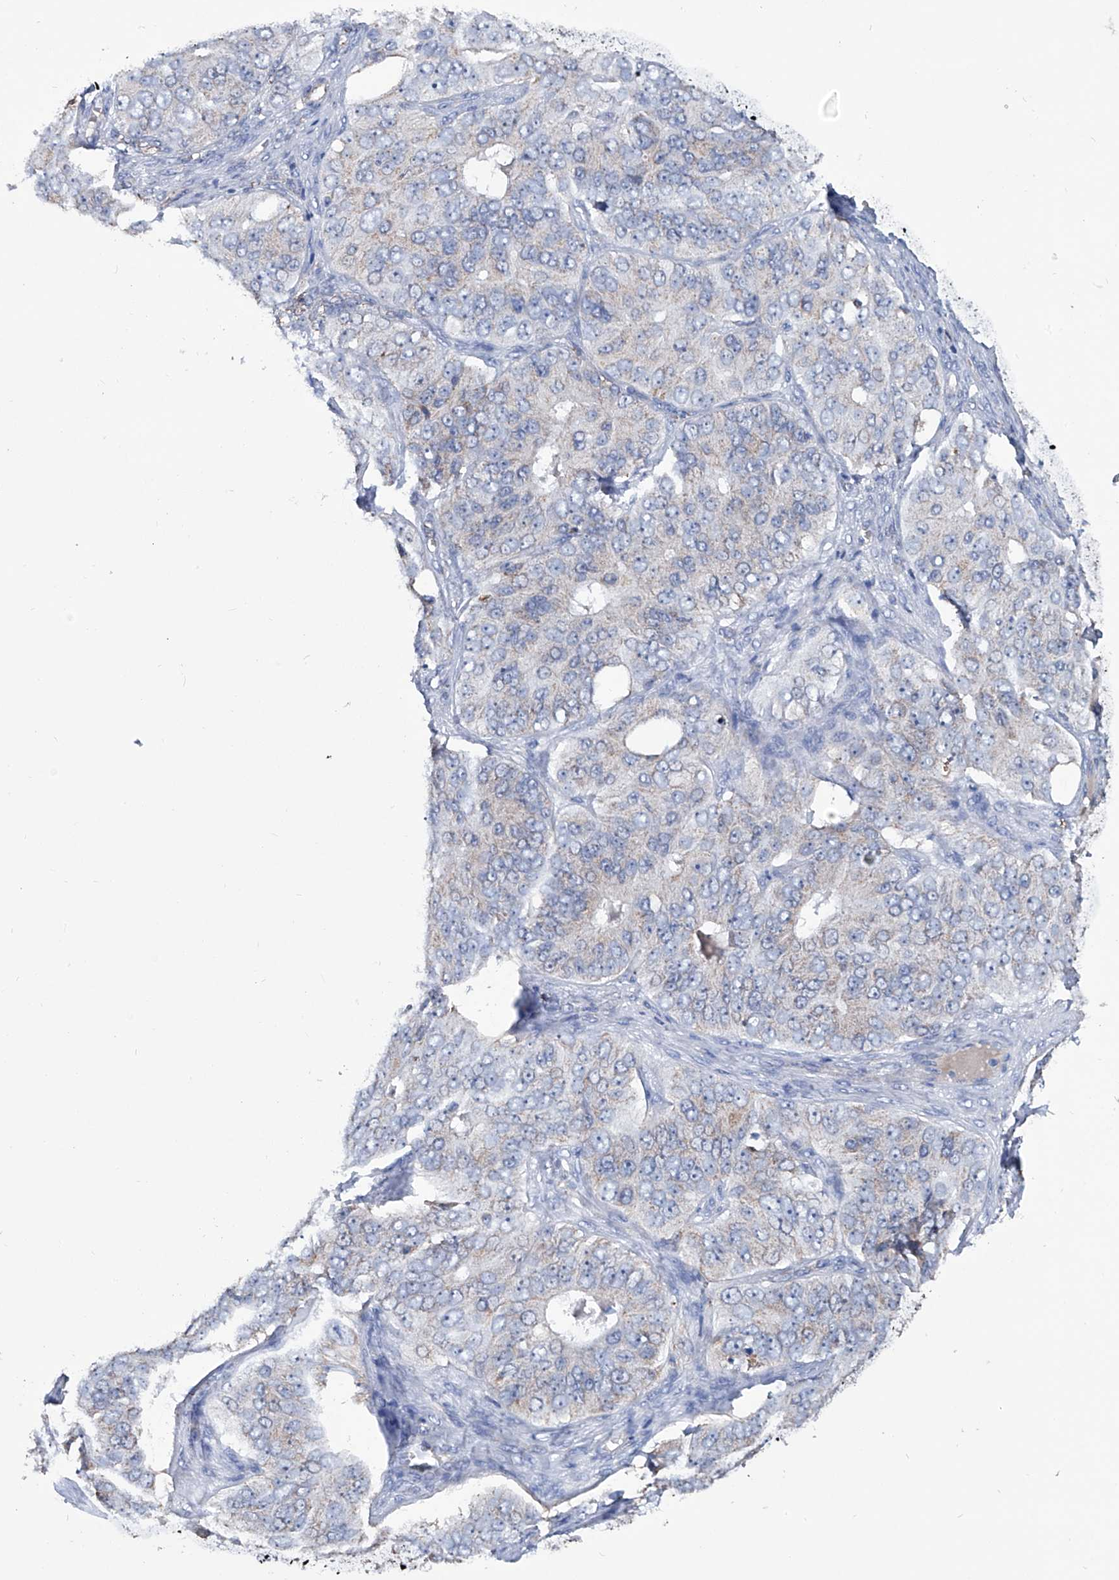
{"staining": {"intensity": "negative", "quantity": "none", "location": "none"}, "tissue": "ovarian cancer", "cell_type": "Tumor cells", "image_type": "cancer", "snomed": [{"axis": "morphology", "description": "Carcinoma, endometroid"}, {"axis": "topography", "description": "Ovary"}], "caption": "High magnification brightfield microscopy of ovarian endometroid carcinoma stained with DAB (3,3'-diaminobenzidine) (brown) and counterstained with hematoxylin (blue): tumor cells show no significant staining.", "gene": "NHS", "patient": {"sex": "female", "age": 51}}